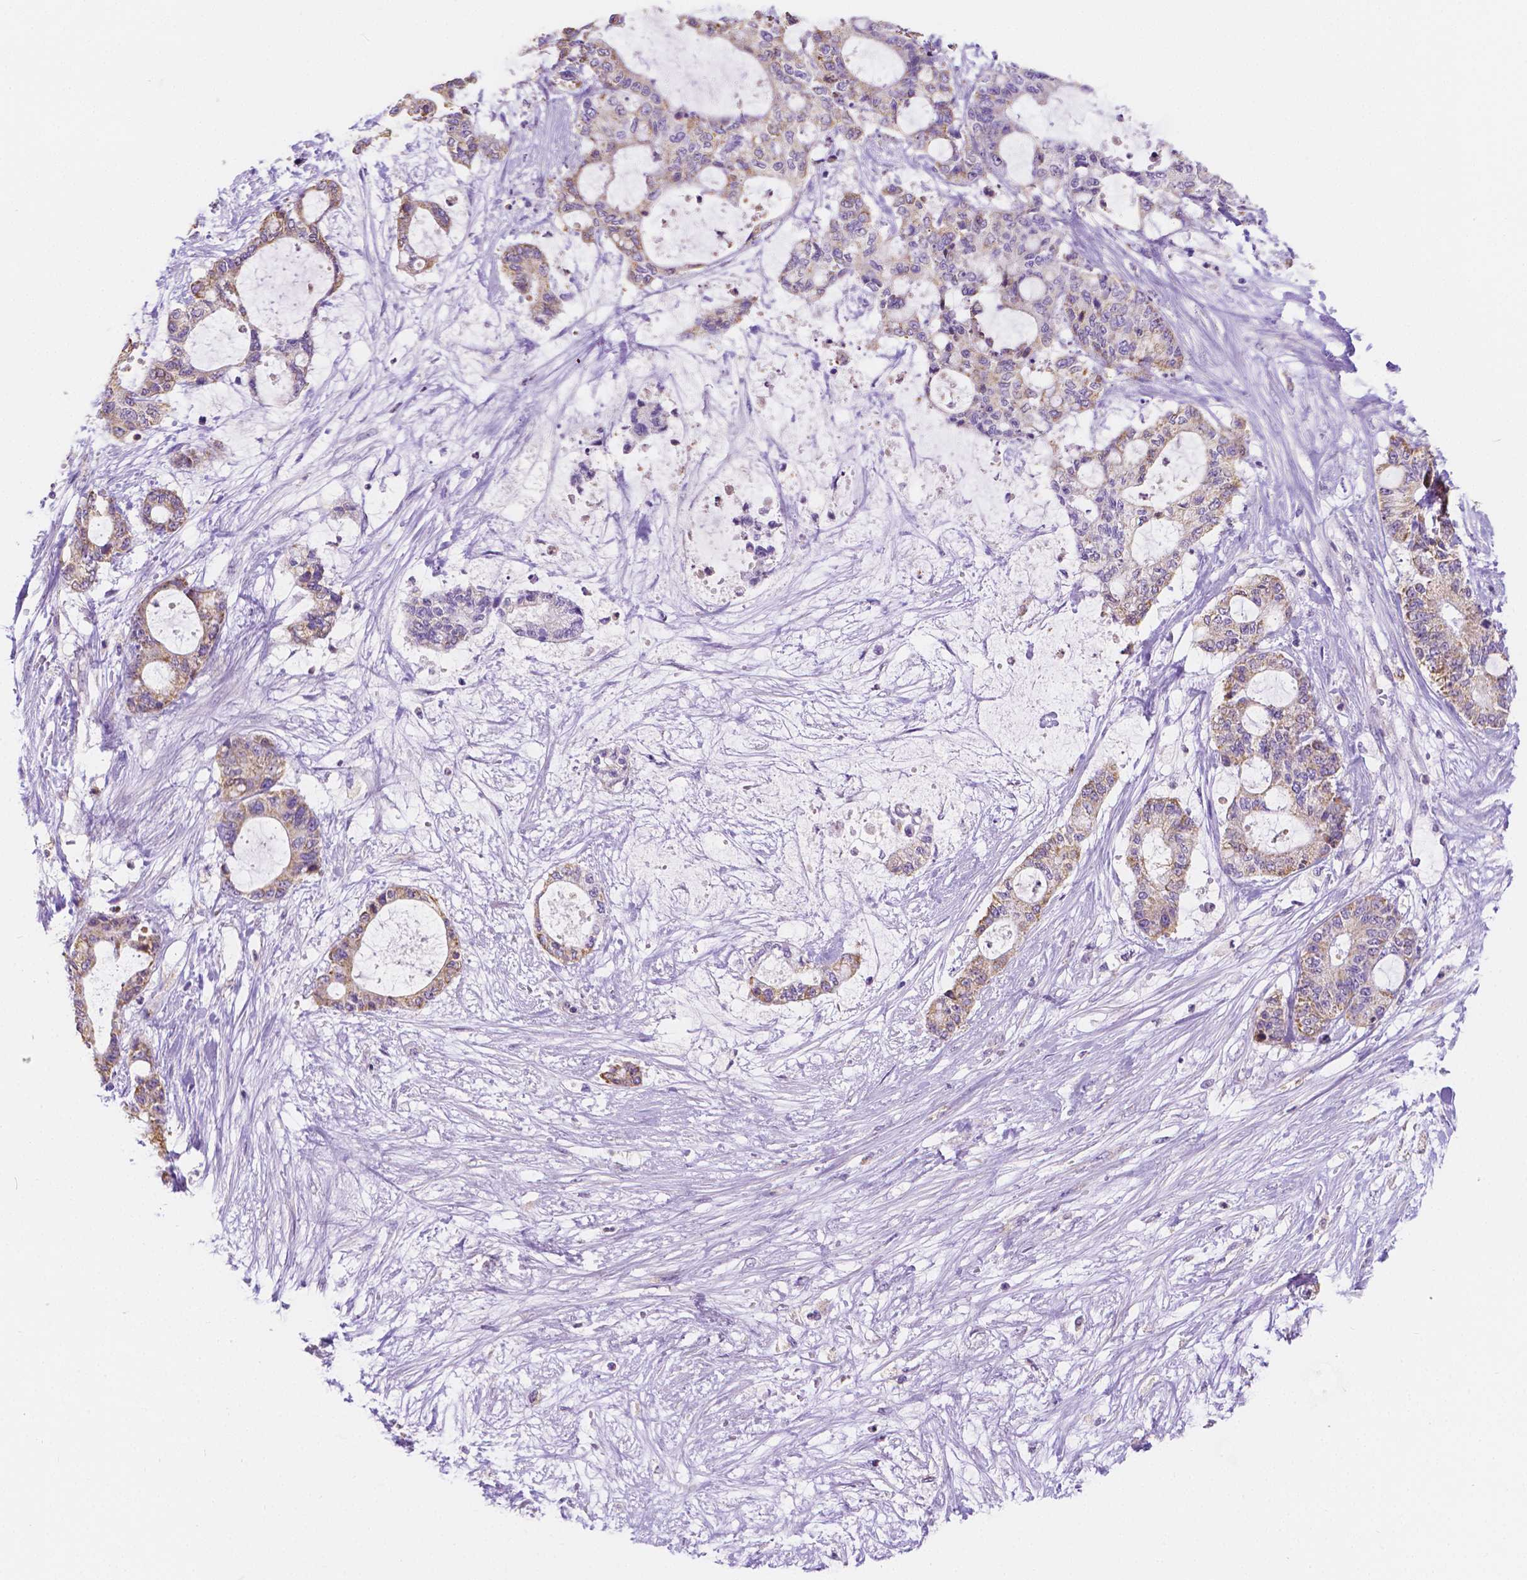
{"staining": {"intensity": "weak", "quantity": ">75%", "location": "cytoplasmic/membranous"}, "tissue": "liver cancer", "cell_type": "Tumor cells", "image_type": "cancer", "snomed": [{"axis": "morphology", "description": "Normal tissue, NOS"}, {"axis": "morphology", "description": "Cholangiocarcinoma"}, {"axis": "topography", "description": "Liver"}, {"axis": "topography", "description": "Peripheral nerve tissue"}], "caption": "Protein staining of liver cancer tissue reveals weak cytoplasmic/membranous staining in approximately >75% of tumor cells.", "gene": "TMEM130", "patient": {"sex": "female", "age": 73}}